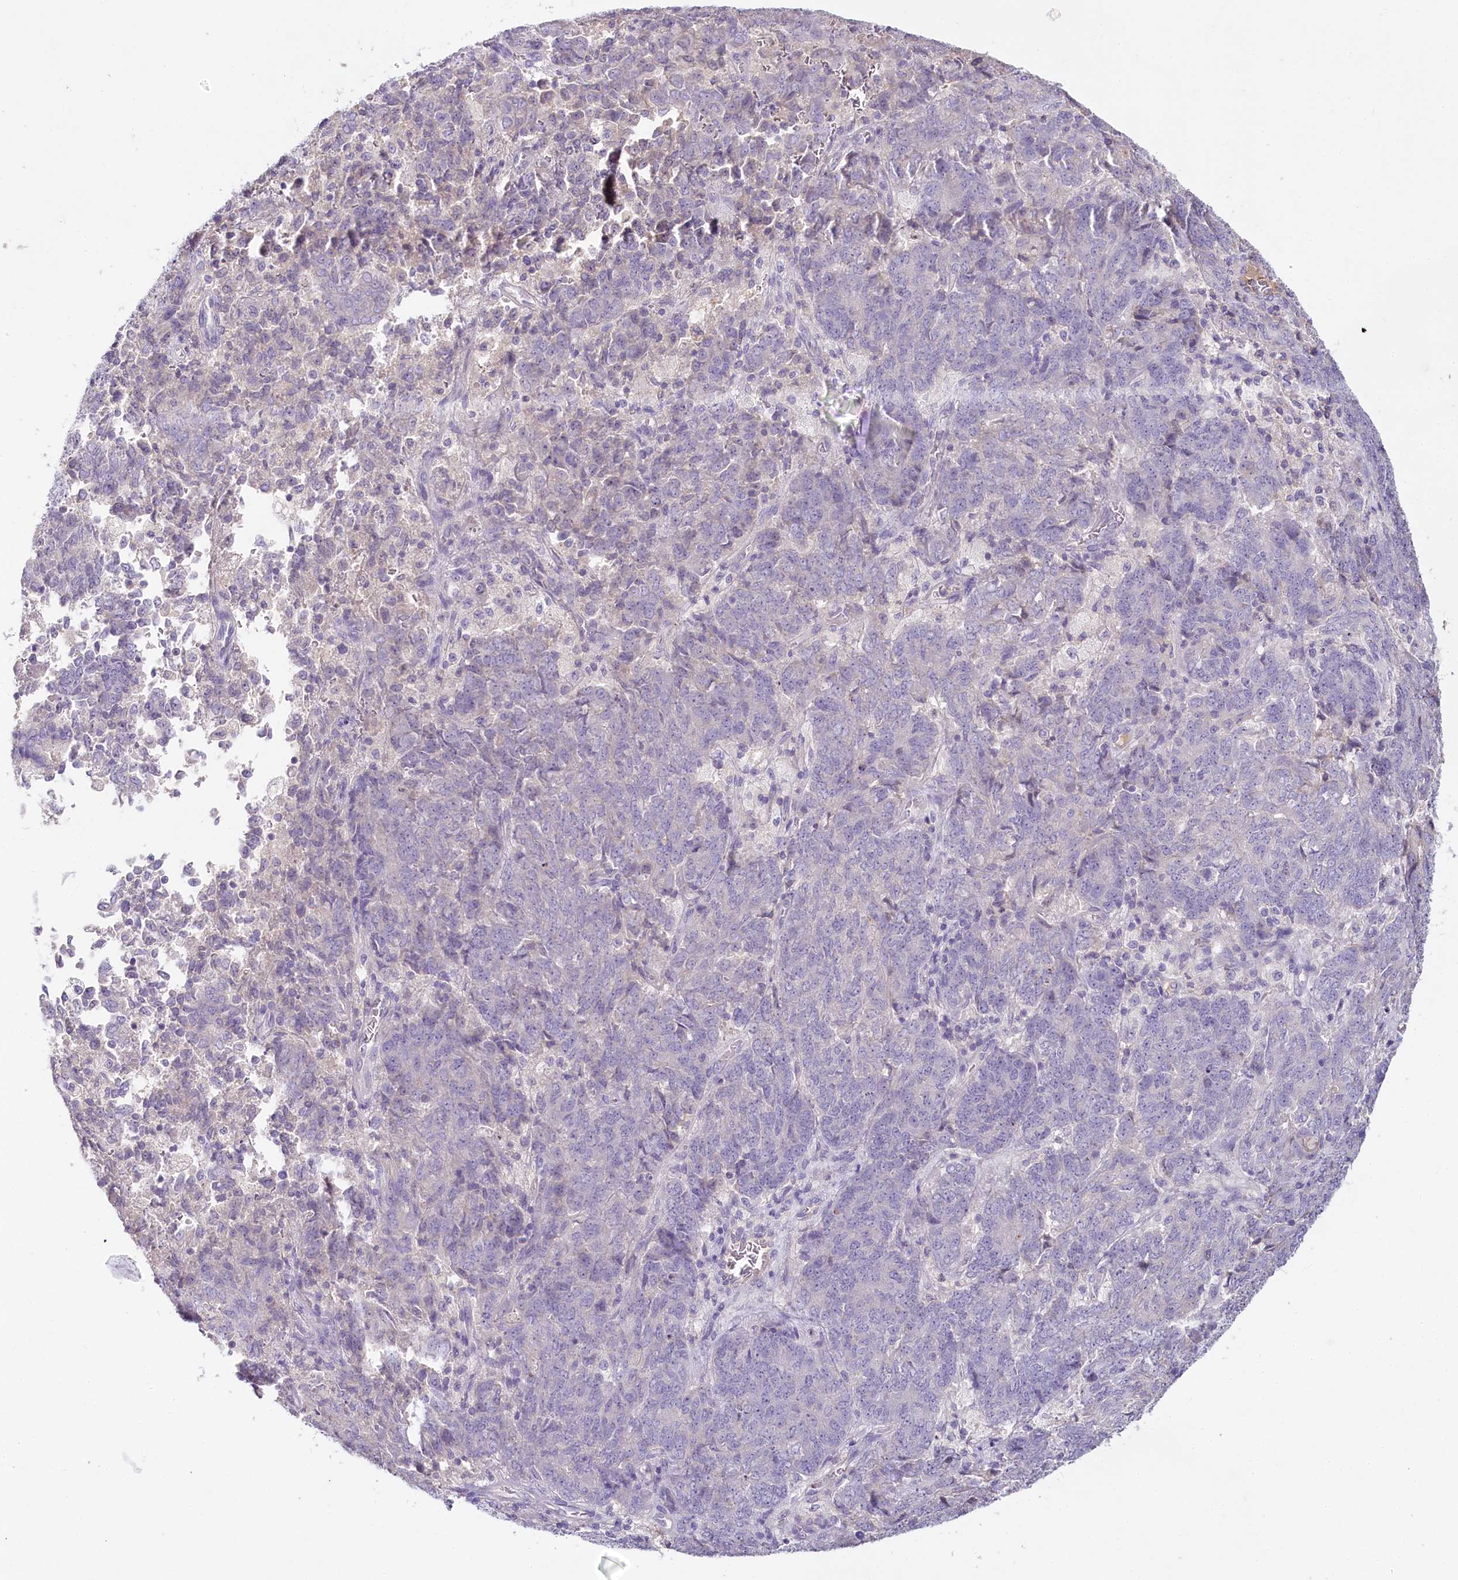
{"staining": {"intensity": "negative", "quantity": "none", "location": "none"}, "tissue": "endometrial cancer", "cell_type": "Tumor cells", "image_type": "cancer", "snomed": [{"axis": "morphology", "description": "Adenocarcinoma, NOS"}, {"axis": "topography", "description": "Endometrium"}], "caption": "Immunohistochemistry (IHC) micrograph of human endometrial cancer (adenocarcinoma) stained for a protein (brown), which displays no expression in tumor cells.", "gene": "HPD", "patient": {"sex": "female", "age": 80}}